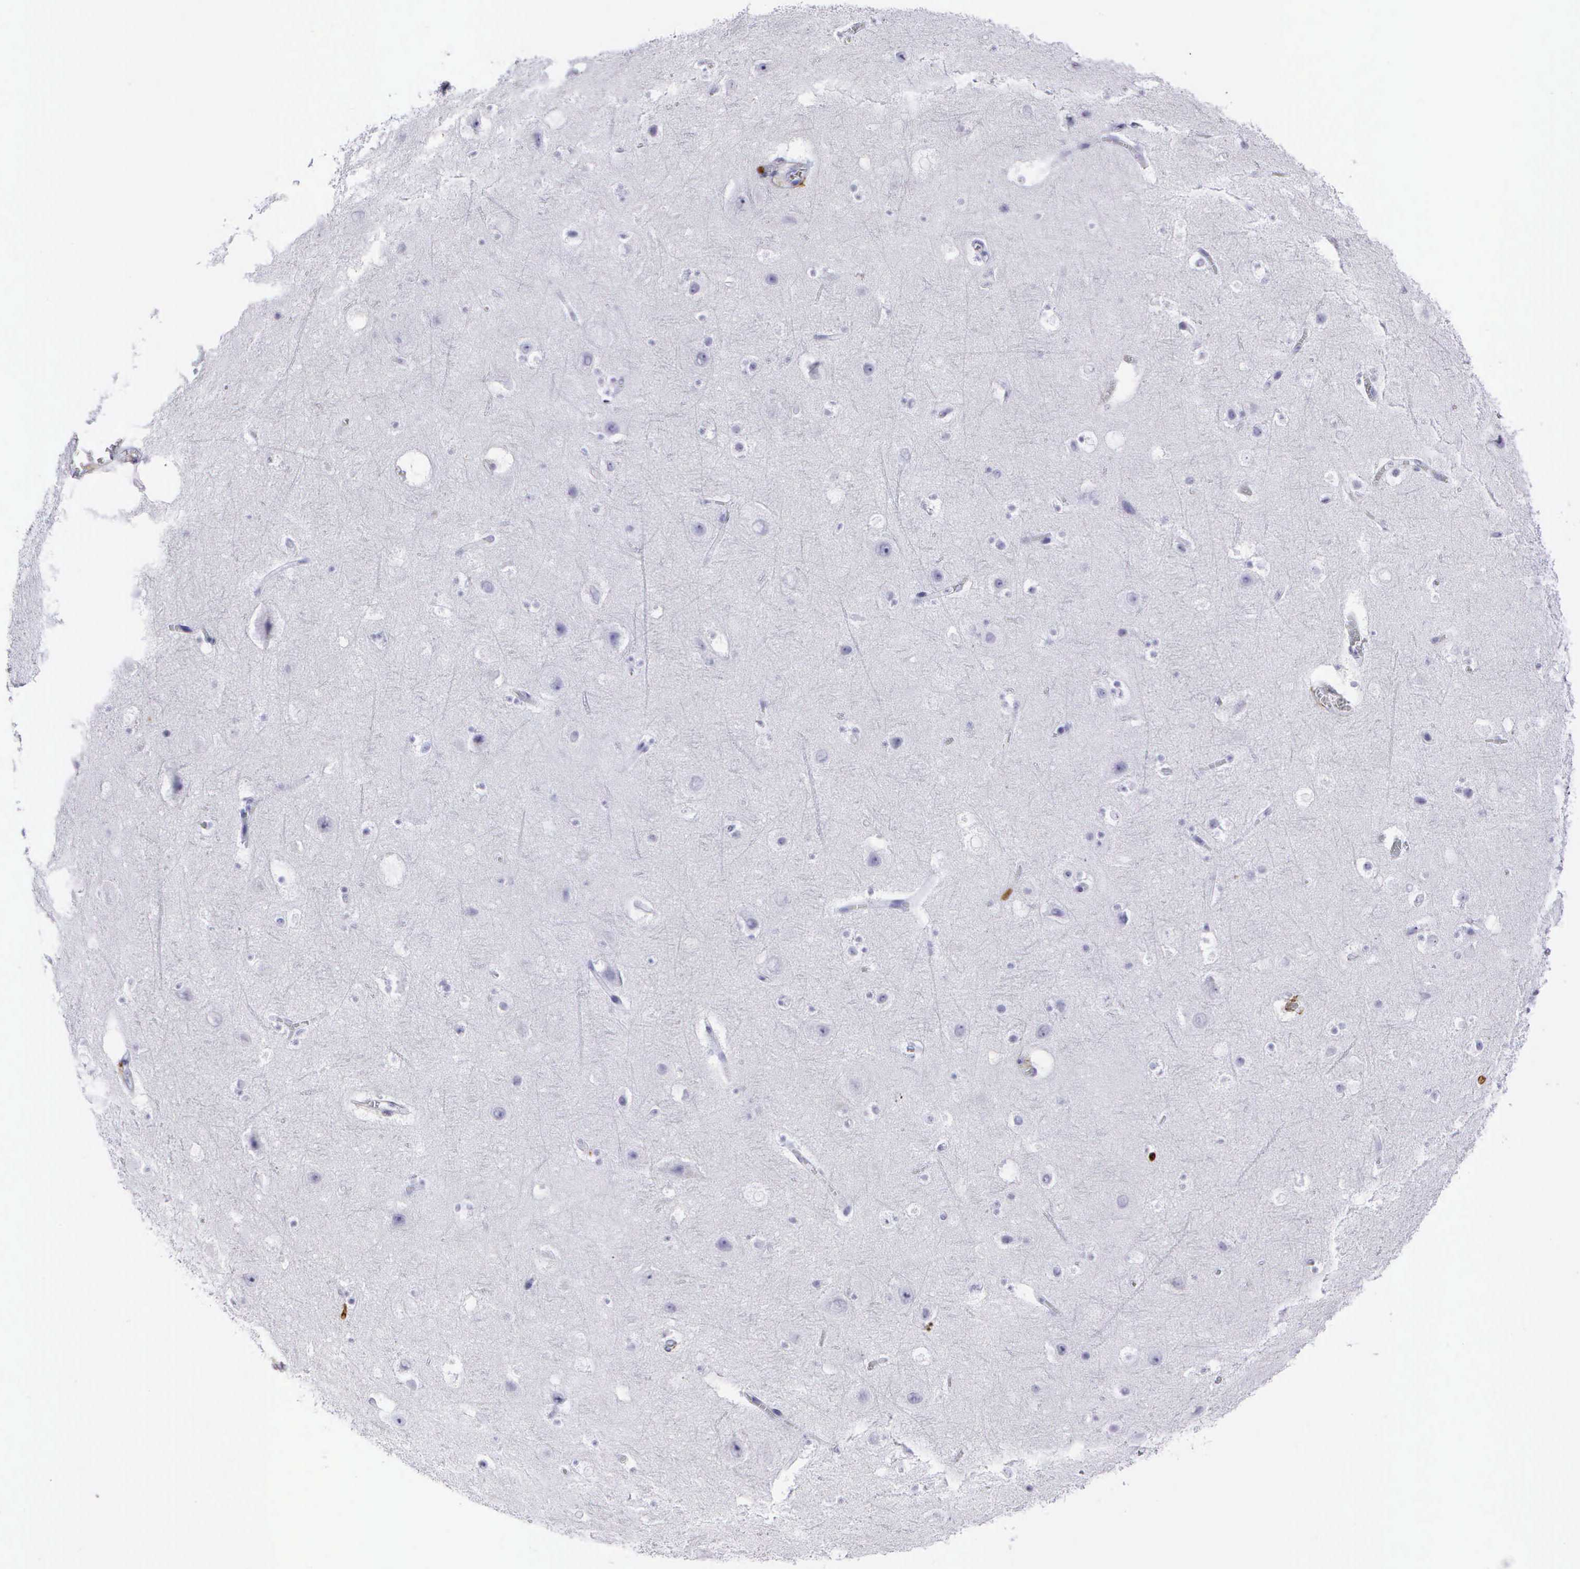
{"staining": {"intensity": "negative", "quantity": "none", "location": "none"}, "tissue": "cerebral cortex", "cell_type": "Endothelial cells", "image_type": "normal", "snomed": [{"axis": "morphology", "description": "Normal tissue, NOS"}, {"axis": "topography", "description": "Cerebral cortex"}], "caption": "The immunohistochemistry (IHC) image has no significant expression in endothelial cells of cerebral cortex.", "gene": "CD8A", "patient": {"sex": "male", "age": 45}}